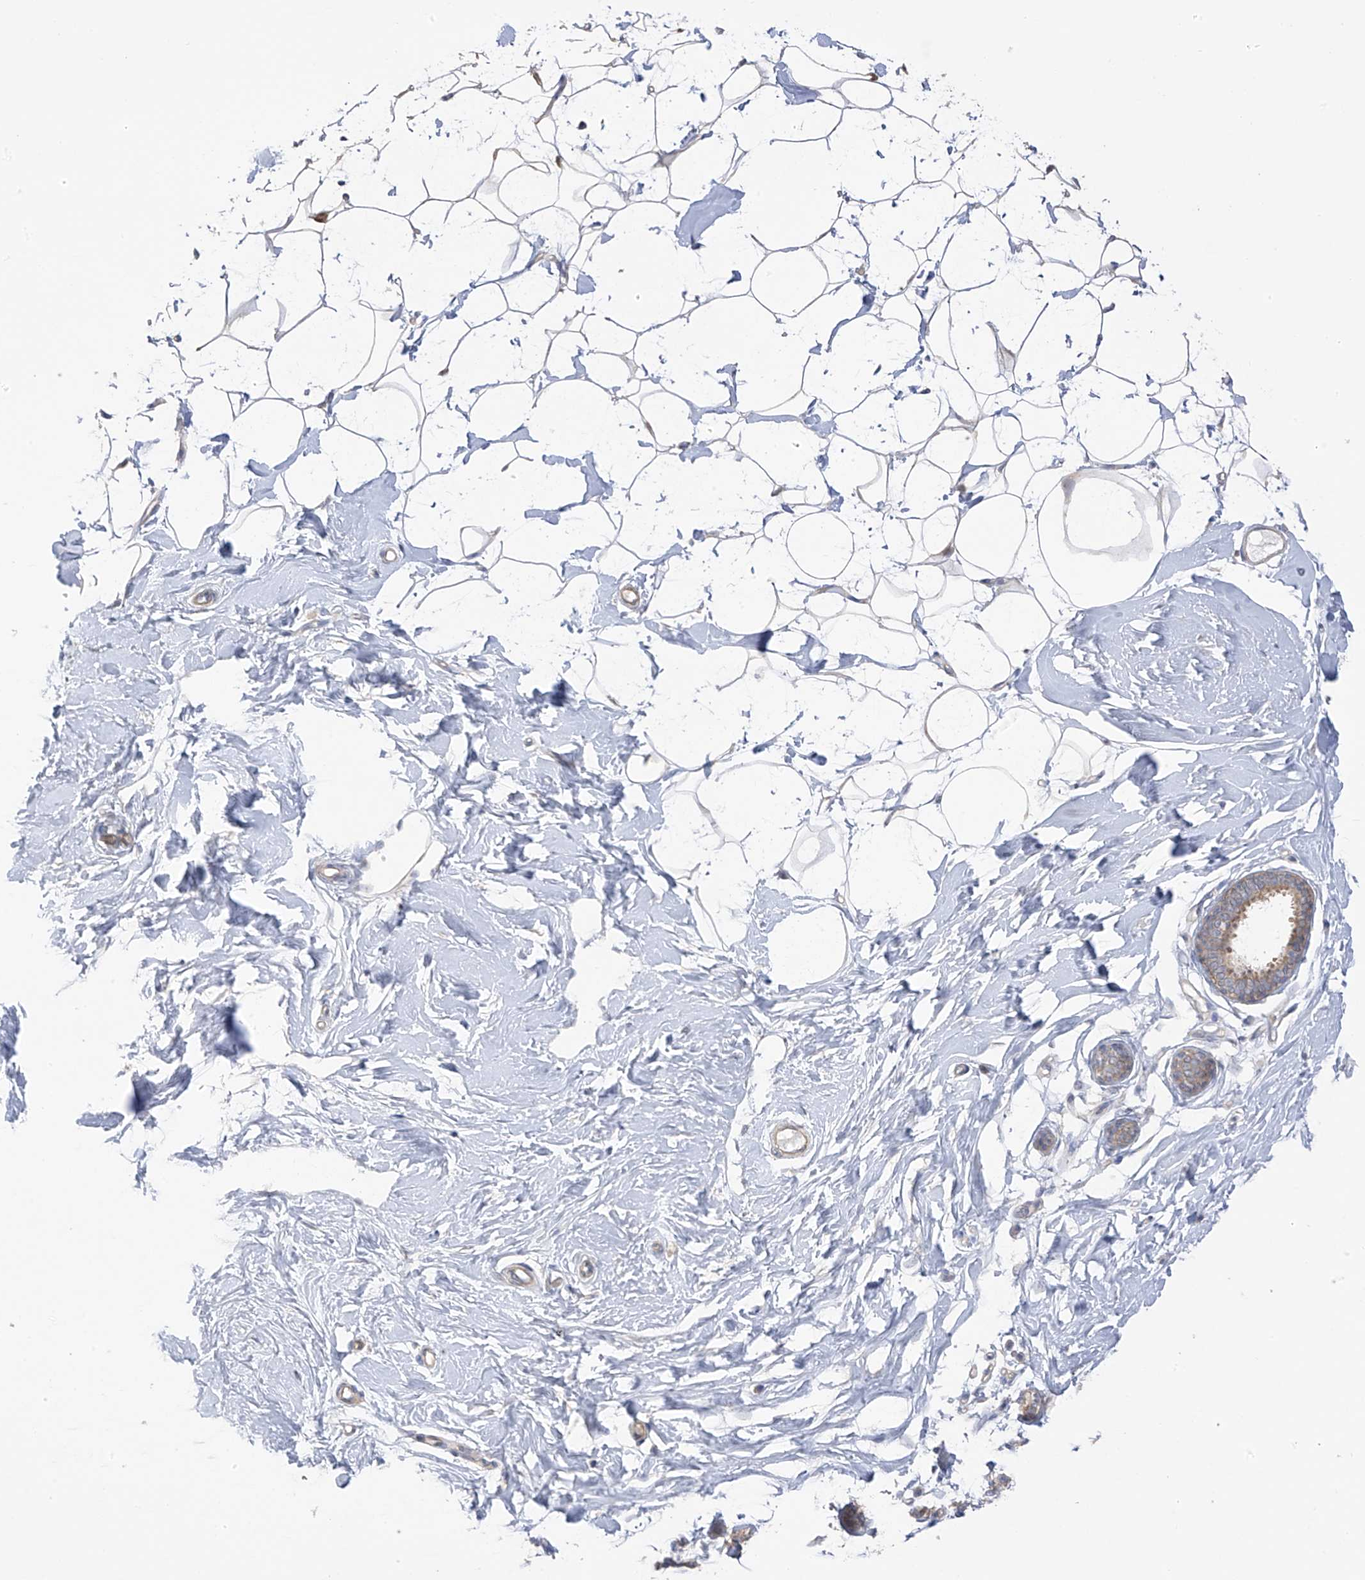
{"staining": {"intensity": "negative", "quantity": "none", "location": "none"}, "tissue": "adipose tissue", "cell_type": "Adipocytes", "image_type": "normal", "snomed": [{"axis": "morphology", "description": "Normal tissue, NOS"}, {"axis": "topography", "description": "Breast"}], "caption": "Immunohistochemical staining of normal human adipose tissue exhibits no significant staining in adipocytes. The staining was performed using DAB to visualize the protein expression in brown, while the nuclei were stained in blue with hematoxylin (Magnification: 20x).", "gene": "EIPR1", "patient": {"sex": "female", "age": 23}}